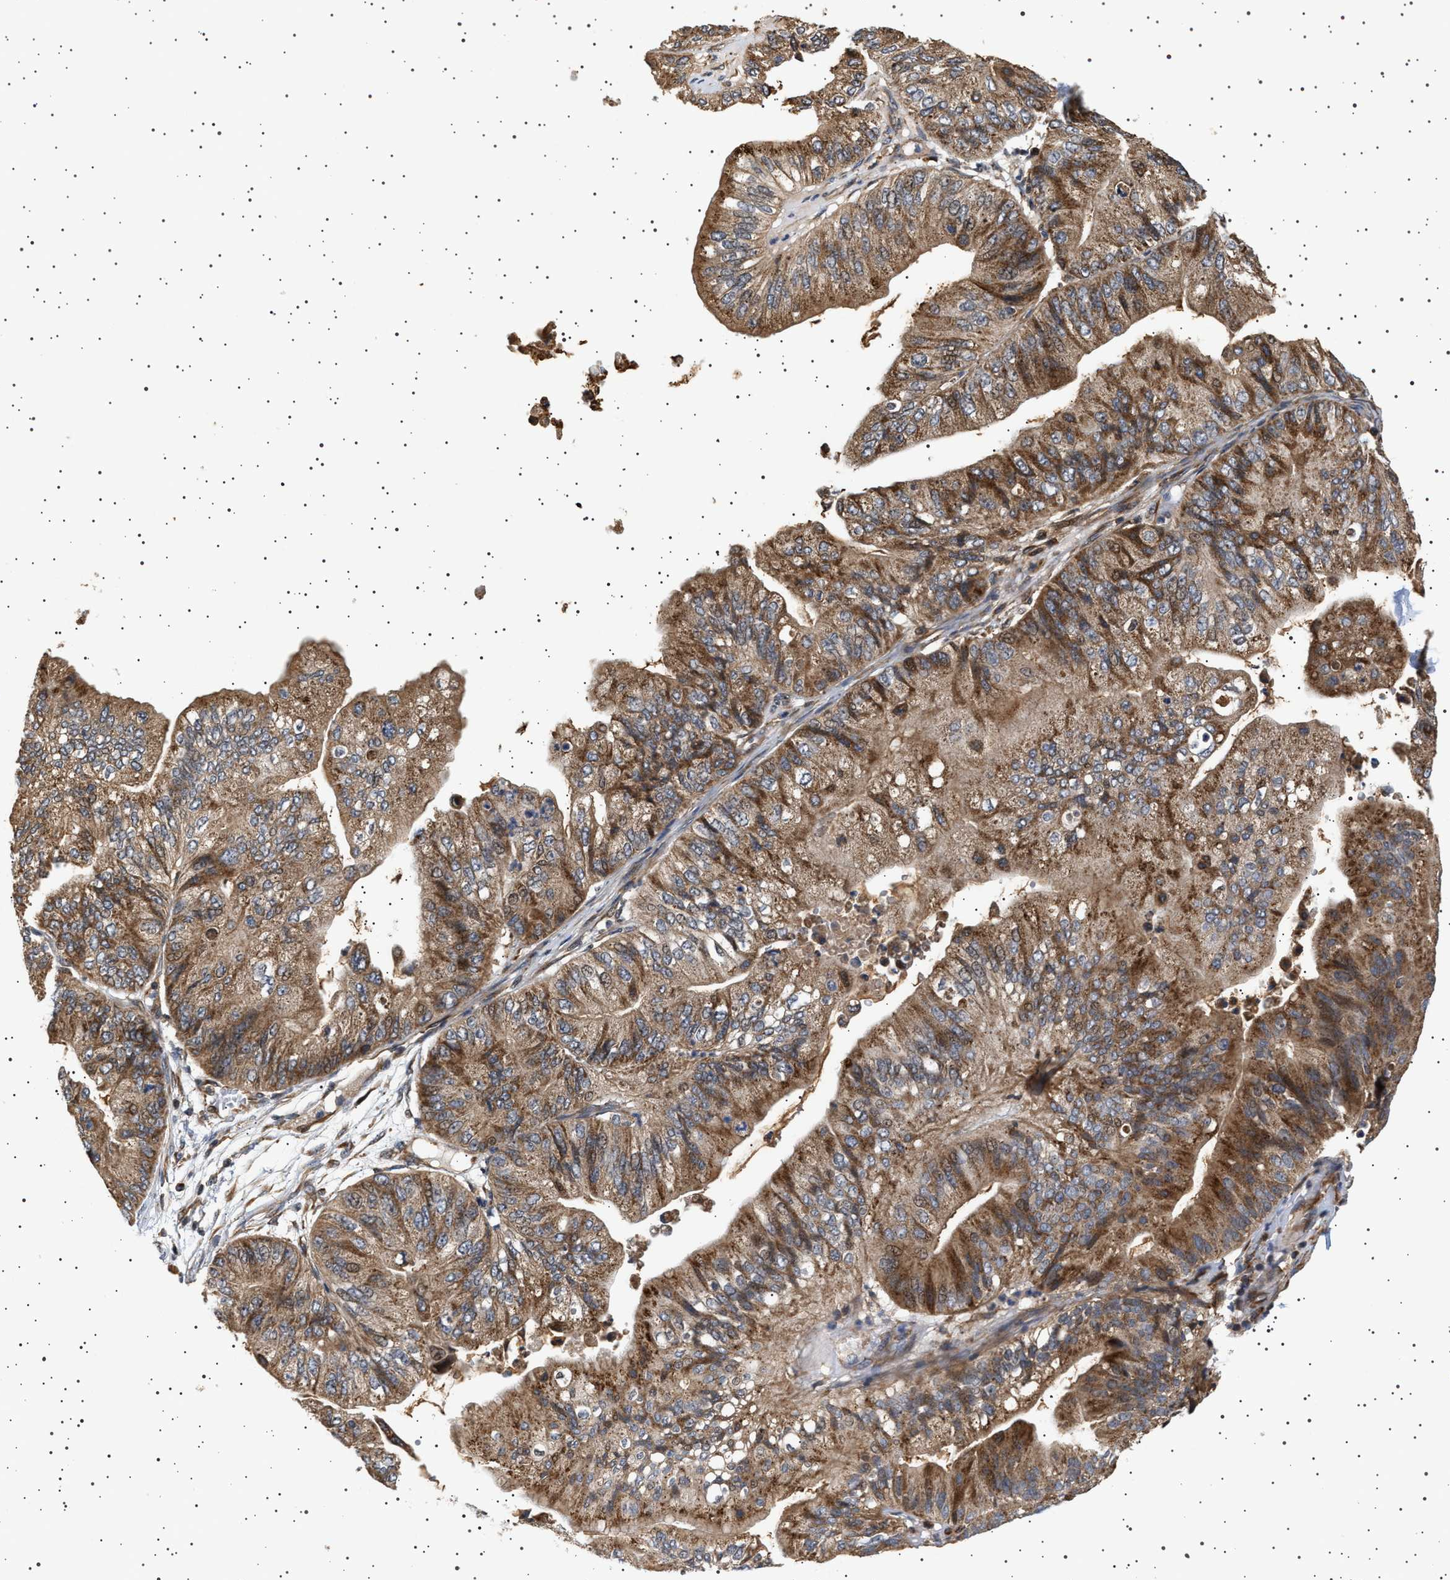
{"staining": {"intensity": "moderate", "quantity": ">75%", "location": "cytoplasmic/membranous"}, "tissue": "ovarian cancer", "cell_type": "Tumor cells", "image_type": "cancer", "snomed": [{"axis": "morphology", "description": "Cystadenocarcinoma, mucinous, NOS"}, {"axis": "topography", "description": "Ovary"}], "caption": "Immunohistochemical staining of human mucinous cystadenocarcinoma (ovarian) exhibits medium levels of moderate cytoplasmic/membranous protein staining in approximately >75% of tumor cells.", "gene": "TRUB2", "patient": {"sex": "female", "age": 61}}